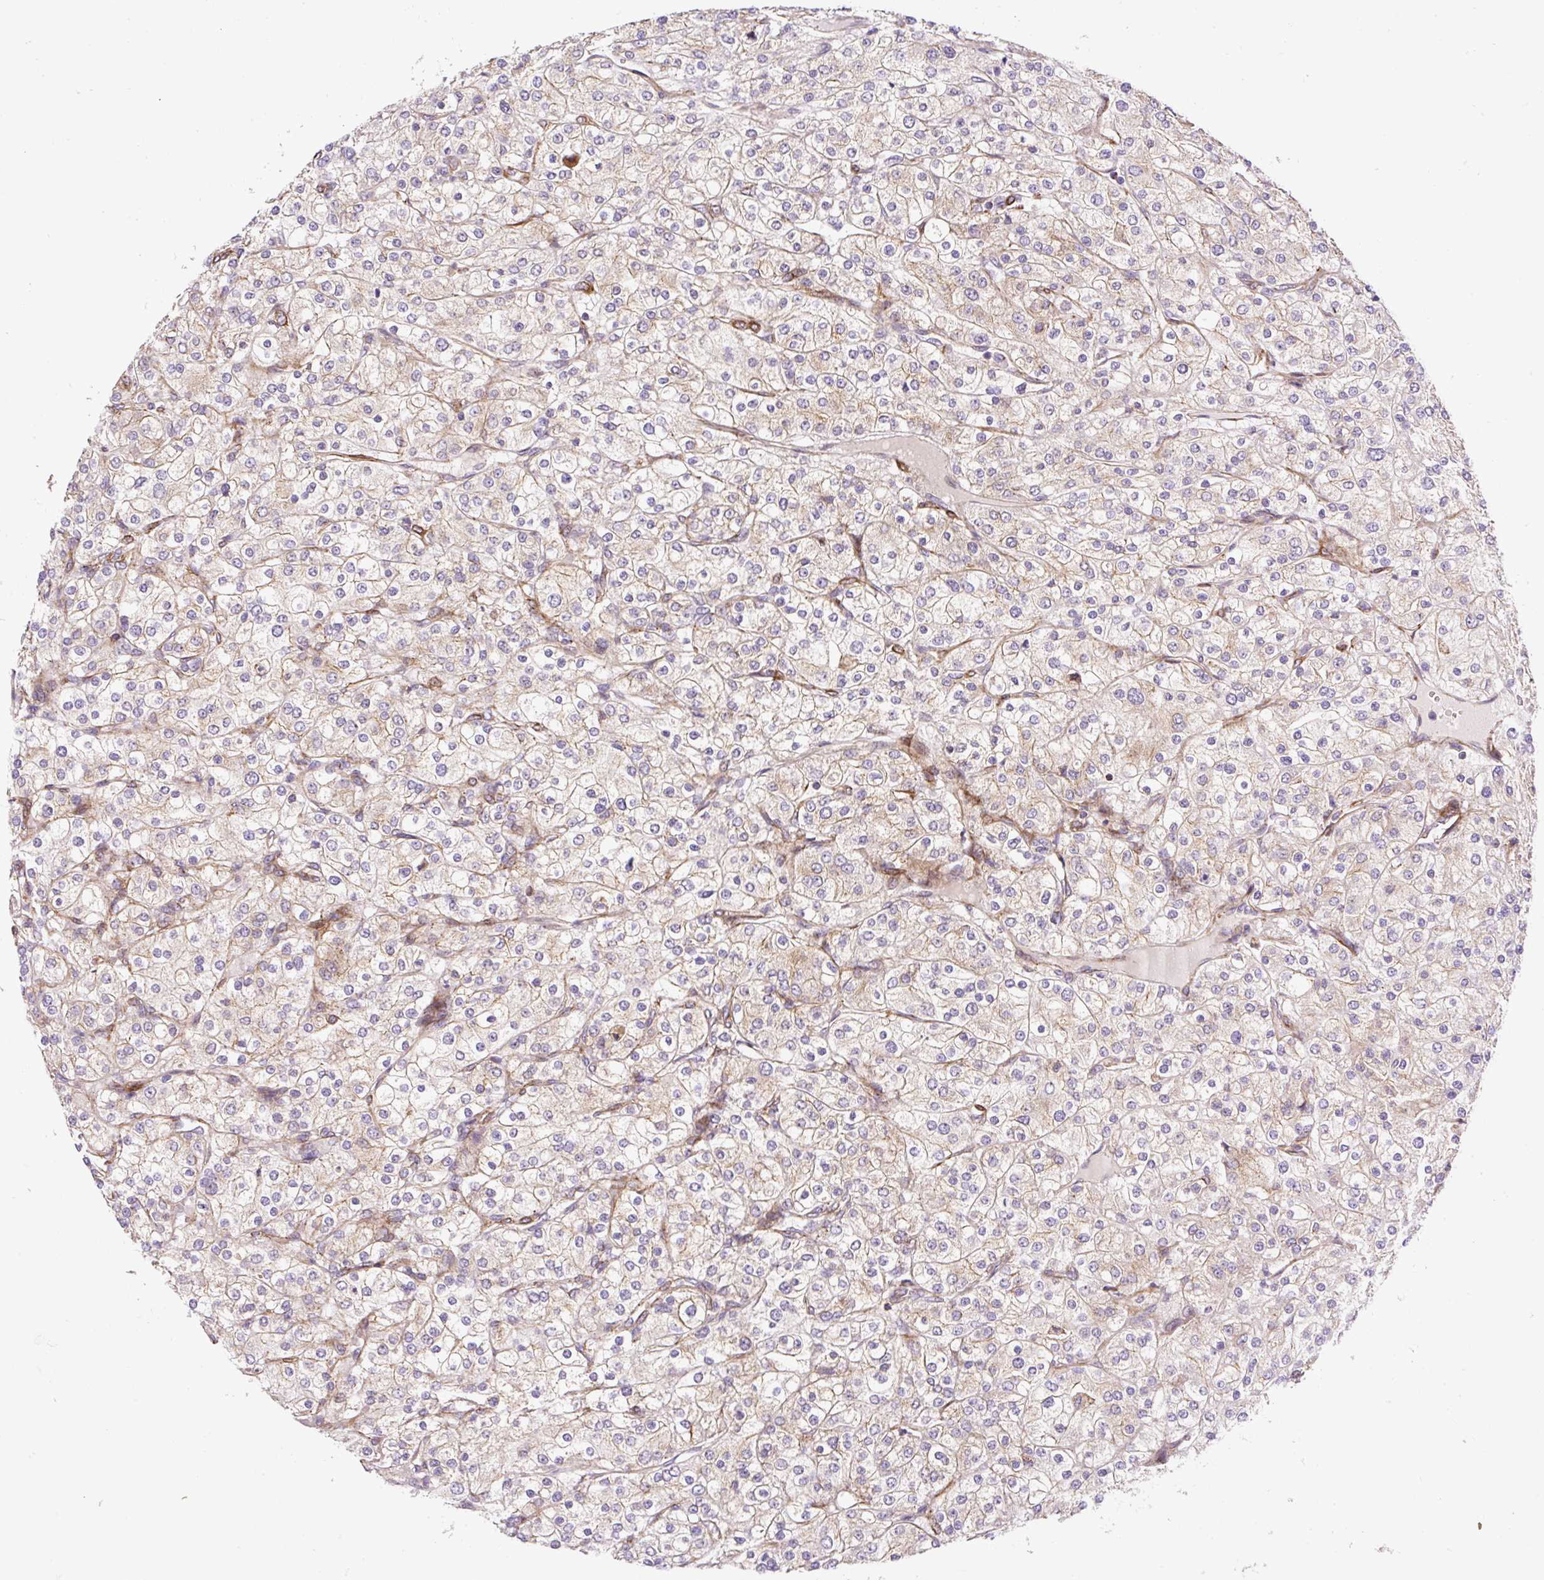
{"staining": {"intensity": "weak", "quantity": "25%-75%", "location": "cytoplasmic/membranous"}, "tissue": "renal cancer", "cell_type": "Tumor cells", "image_type": "cancer", "snomed": [{"axis": "morphology", "description": "Adenocarcinoma, NOS"}, {"axis": "topography", "description": "Kidney"}], "caption": "The histopathology image reveals a brown stain indicating the presence of a protein in the cytoplasmic/membranous of tumor cells in renal cancer (adenocarcinoma). Using DAB (3,3'-diaminobenzidine) (brown) and hematoxylin (blue) stains, captured at high magnification using brightfield microscopy.", "gene": "RNF170", "patient": {"sex": "male", "age": 80}}